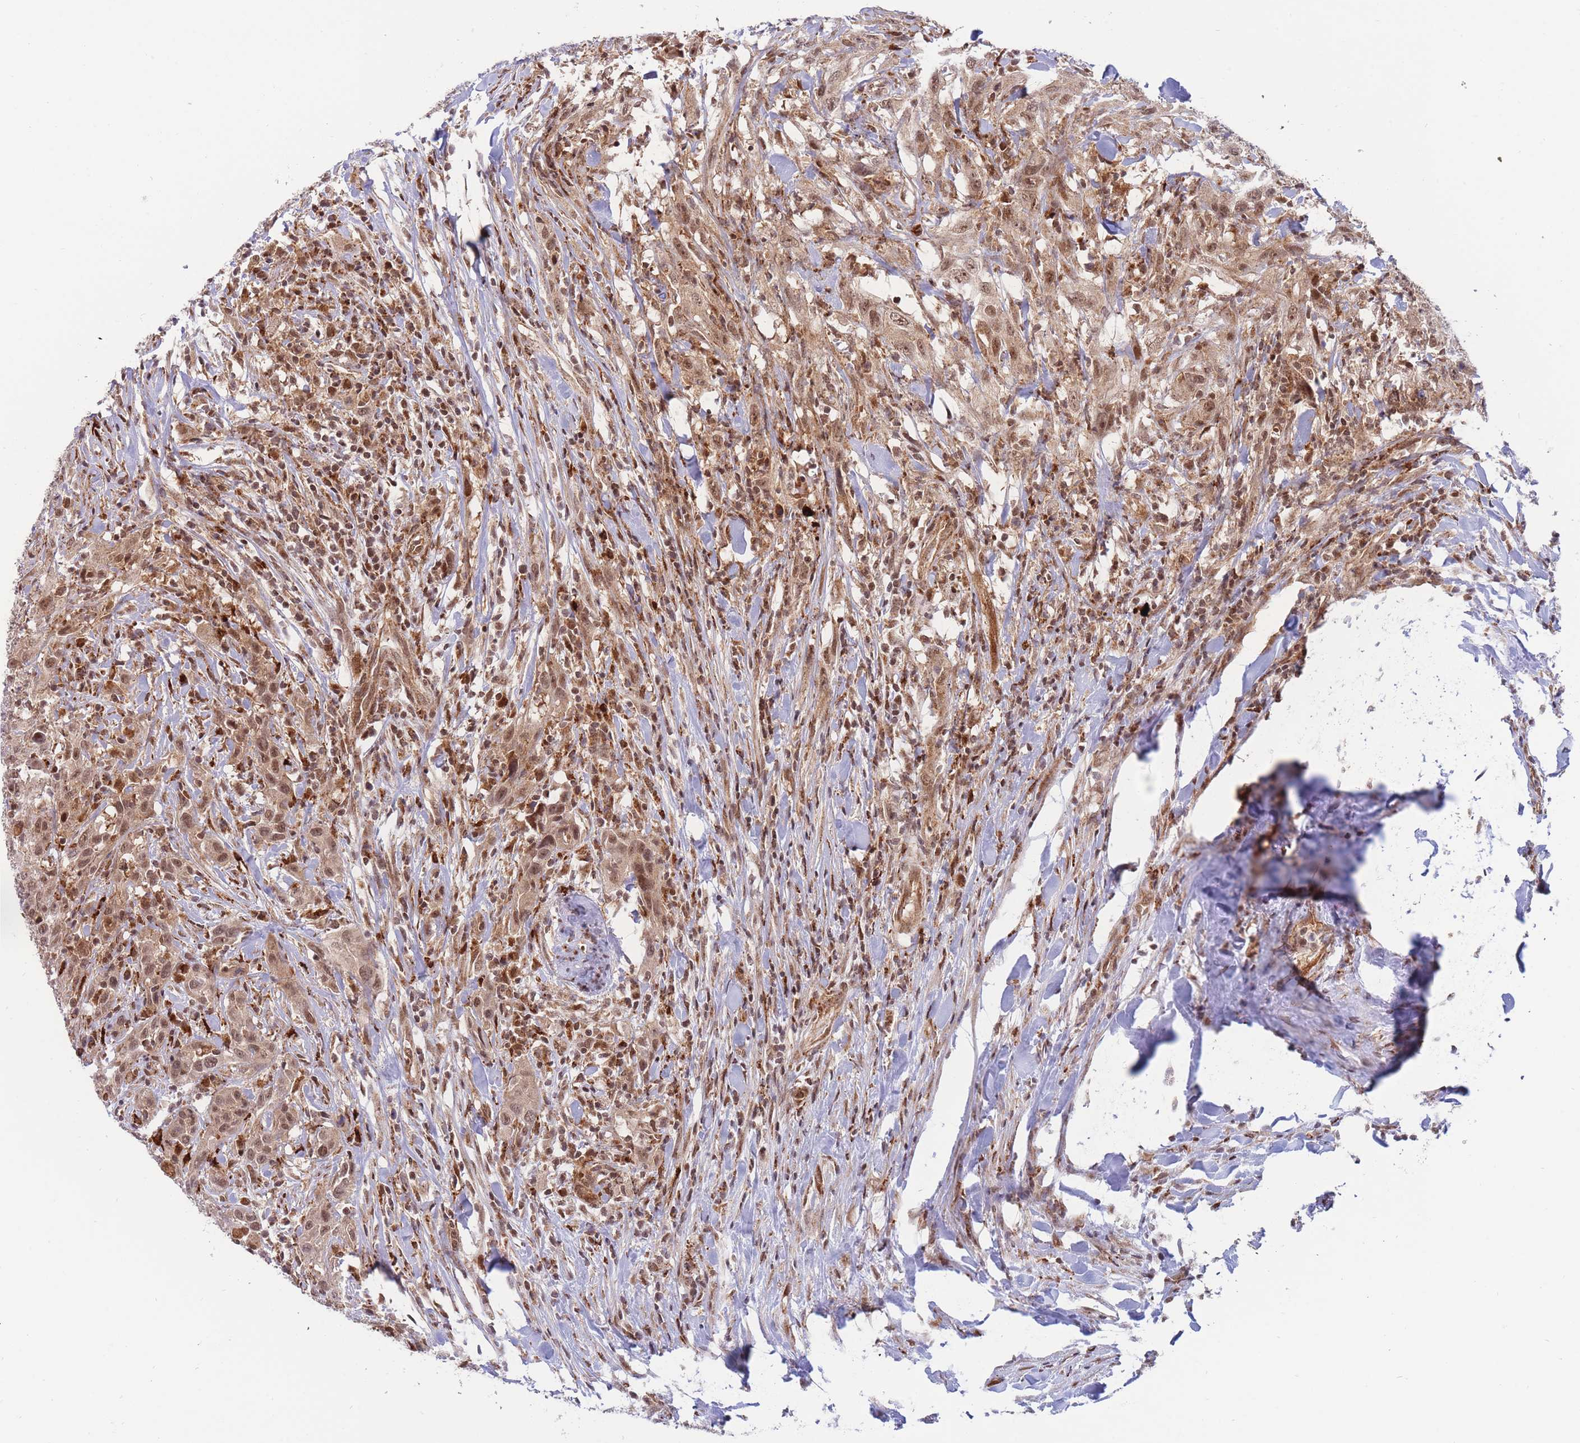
{"staining": {"intensity": "moderate", "quantity": ">75%", "location": "nuclear"}, "tissue": "urothelial cancer", "cell_type": "Tumor cells", "image_type": "cancer", "snomed": [{"axis": "morphology", "description": "Urothelial carcinoma, High grade"}, {"axis": "topography", "description": "Urinary bladder"}], "caption": "Brown immunohistochemical staining in human urothelial cancer exhibits moderate nuclear expression in approximately >75% of tumor cells.", "gene": "BOD1L1", "patient": {"sex": "male", "age": 61}}